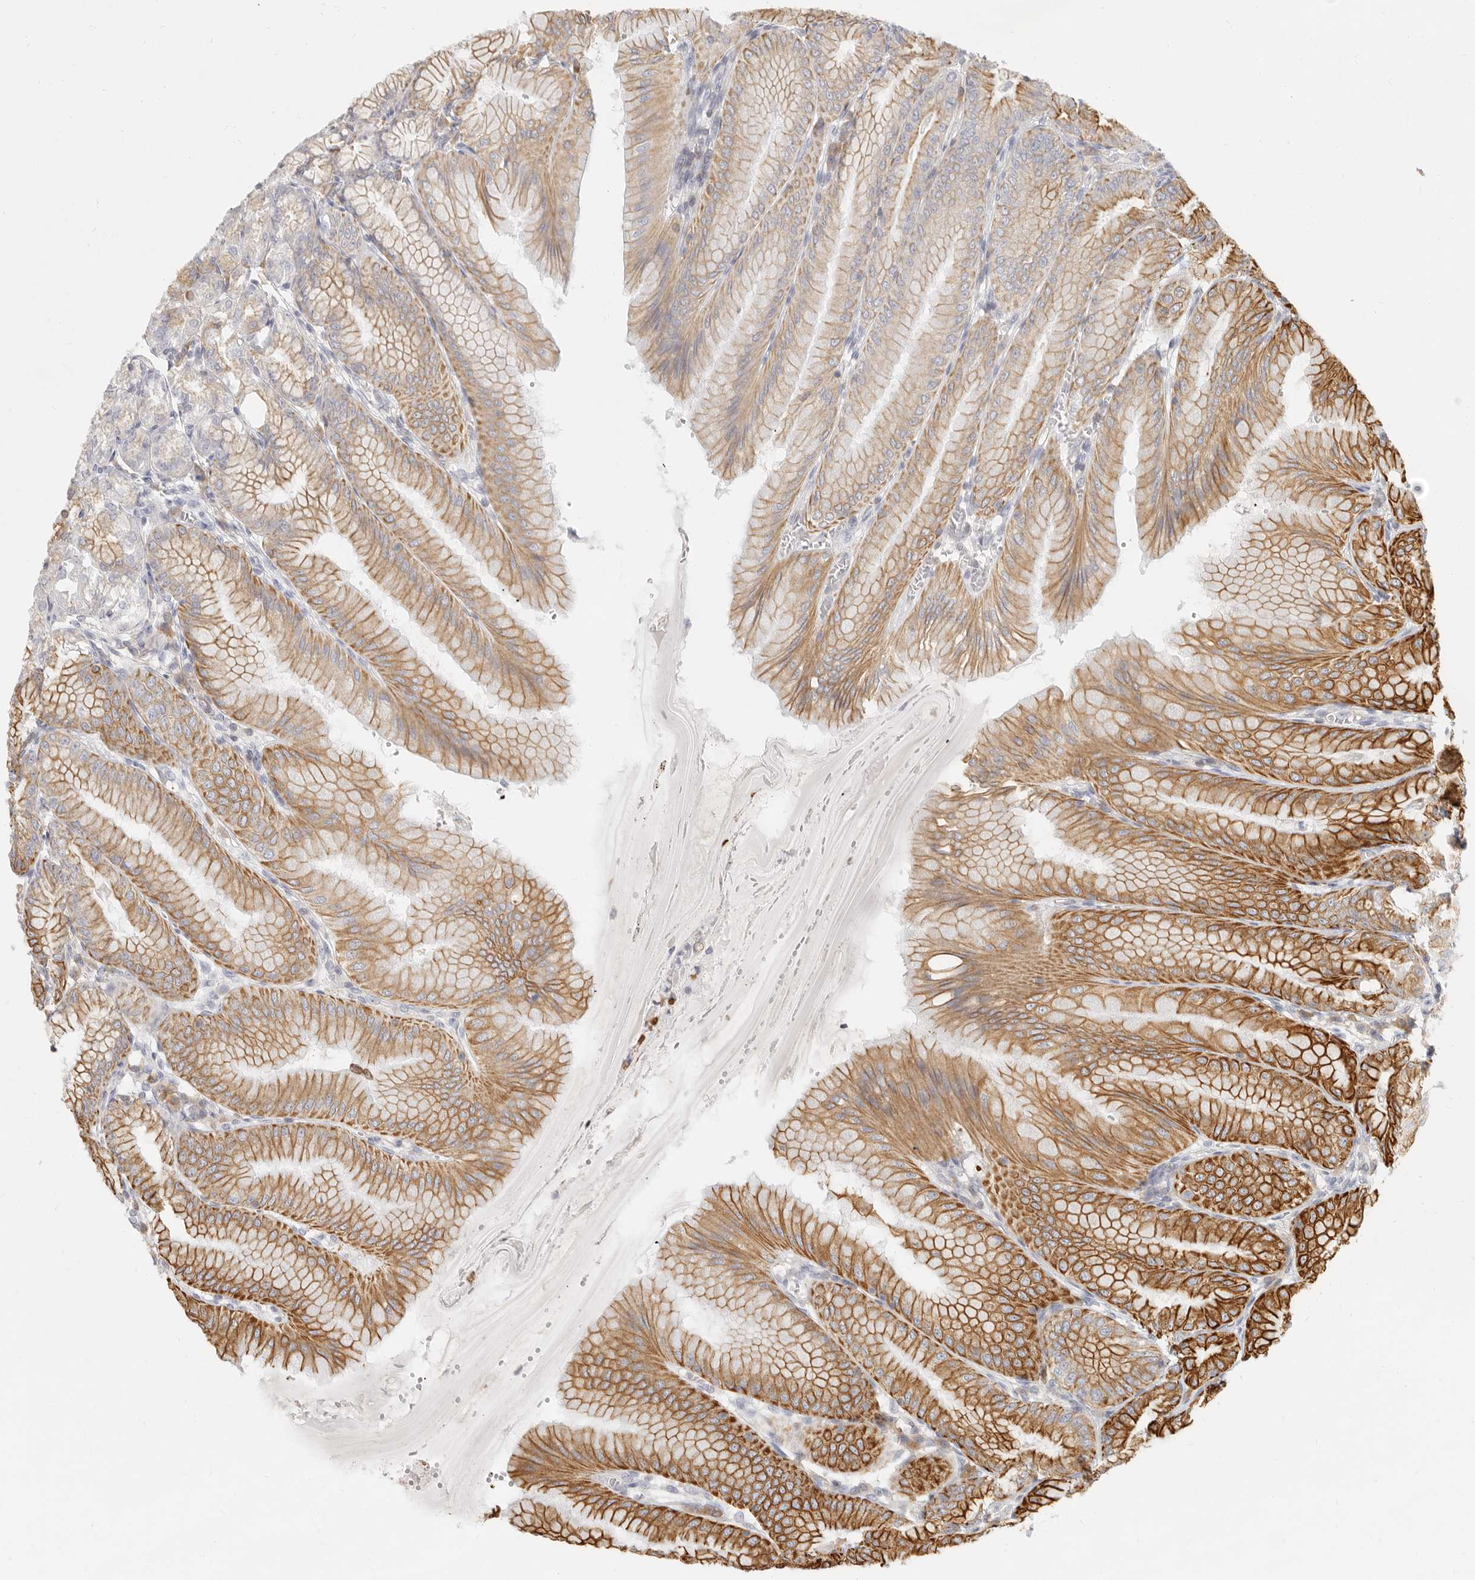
{"staining": {"intensity": "moderate", "quantity": ">75%", "location": "cytoplasmic/membranous"}, "tissue": "stomach", "cell_type": "Glandular cells", "image_type": "normal", "snomed": [{"axis": "morphology", "description": "Normal tissue, NOS"}, {"axis": "topography", "description": "Stomach, lower"}], "caption": "Protein analysis of unremarkable stomach reveals moderate cytoplasmic/membranous positivity in approximately >75% of glandular cells.", "gene": "NIBAN1", "patient": {"sex": "male", "age": 71}}